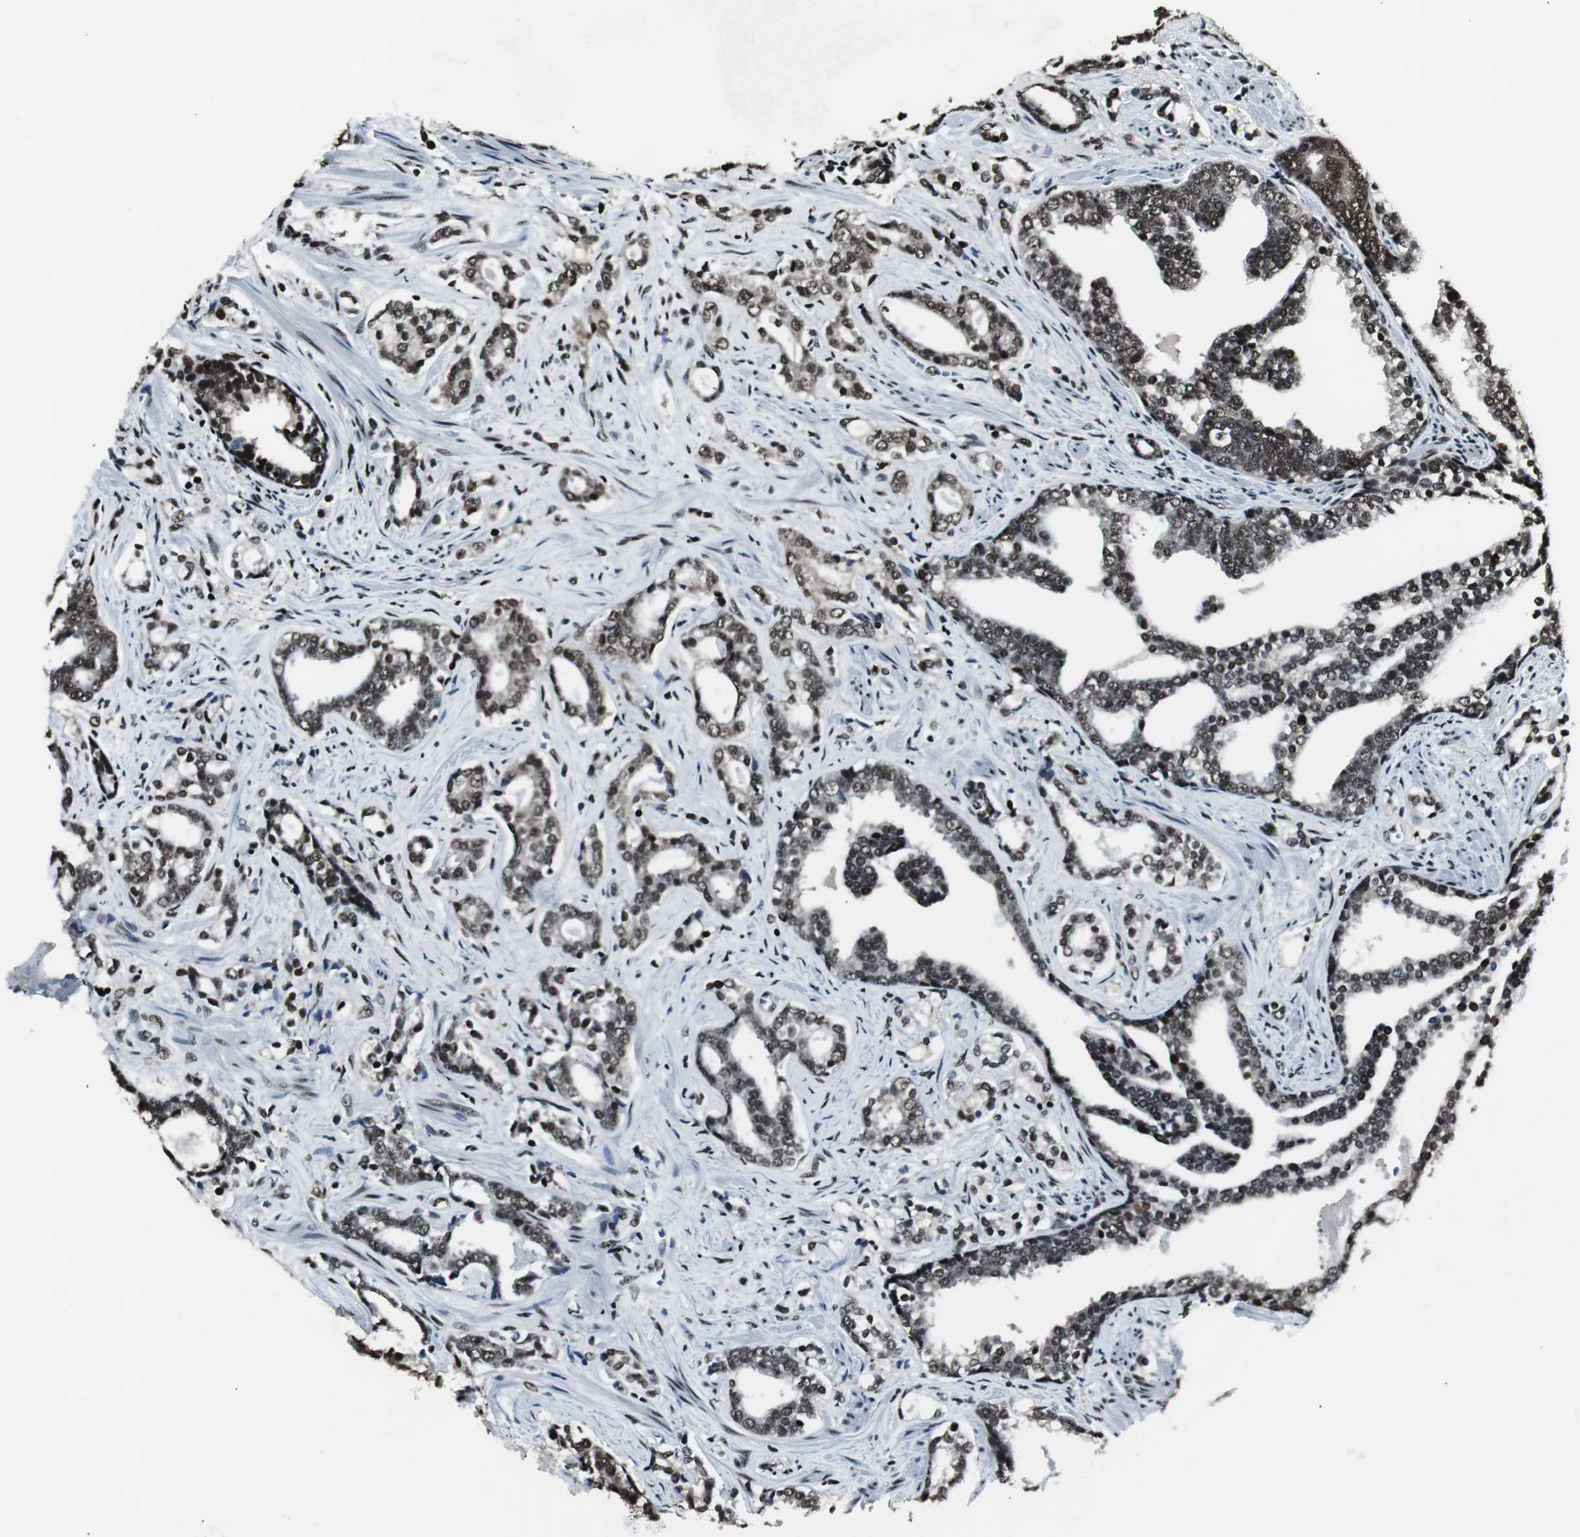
{"staining": {"intensity": "strong", "quantity": ">75%", "location": "nuclear"}, "tissue": "prostate cancer", "cell_type": "Tumor cells", "image_type": "cancer", "snomed": [{"axis": "morphology", "description": "Adenocarcinoma, High grade"}, {"axis": "topography", "description": "Prostate"}], "caption": "A brown stain highlights strong nuclear expression of a protein in human adenocarcinoma (high-grade) (prostate) tumor cells.", "gene": "PARN", "patient": {"sex": "male", "age": 67}}